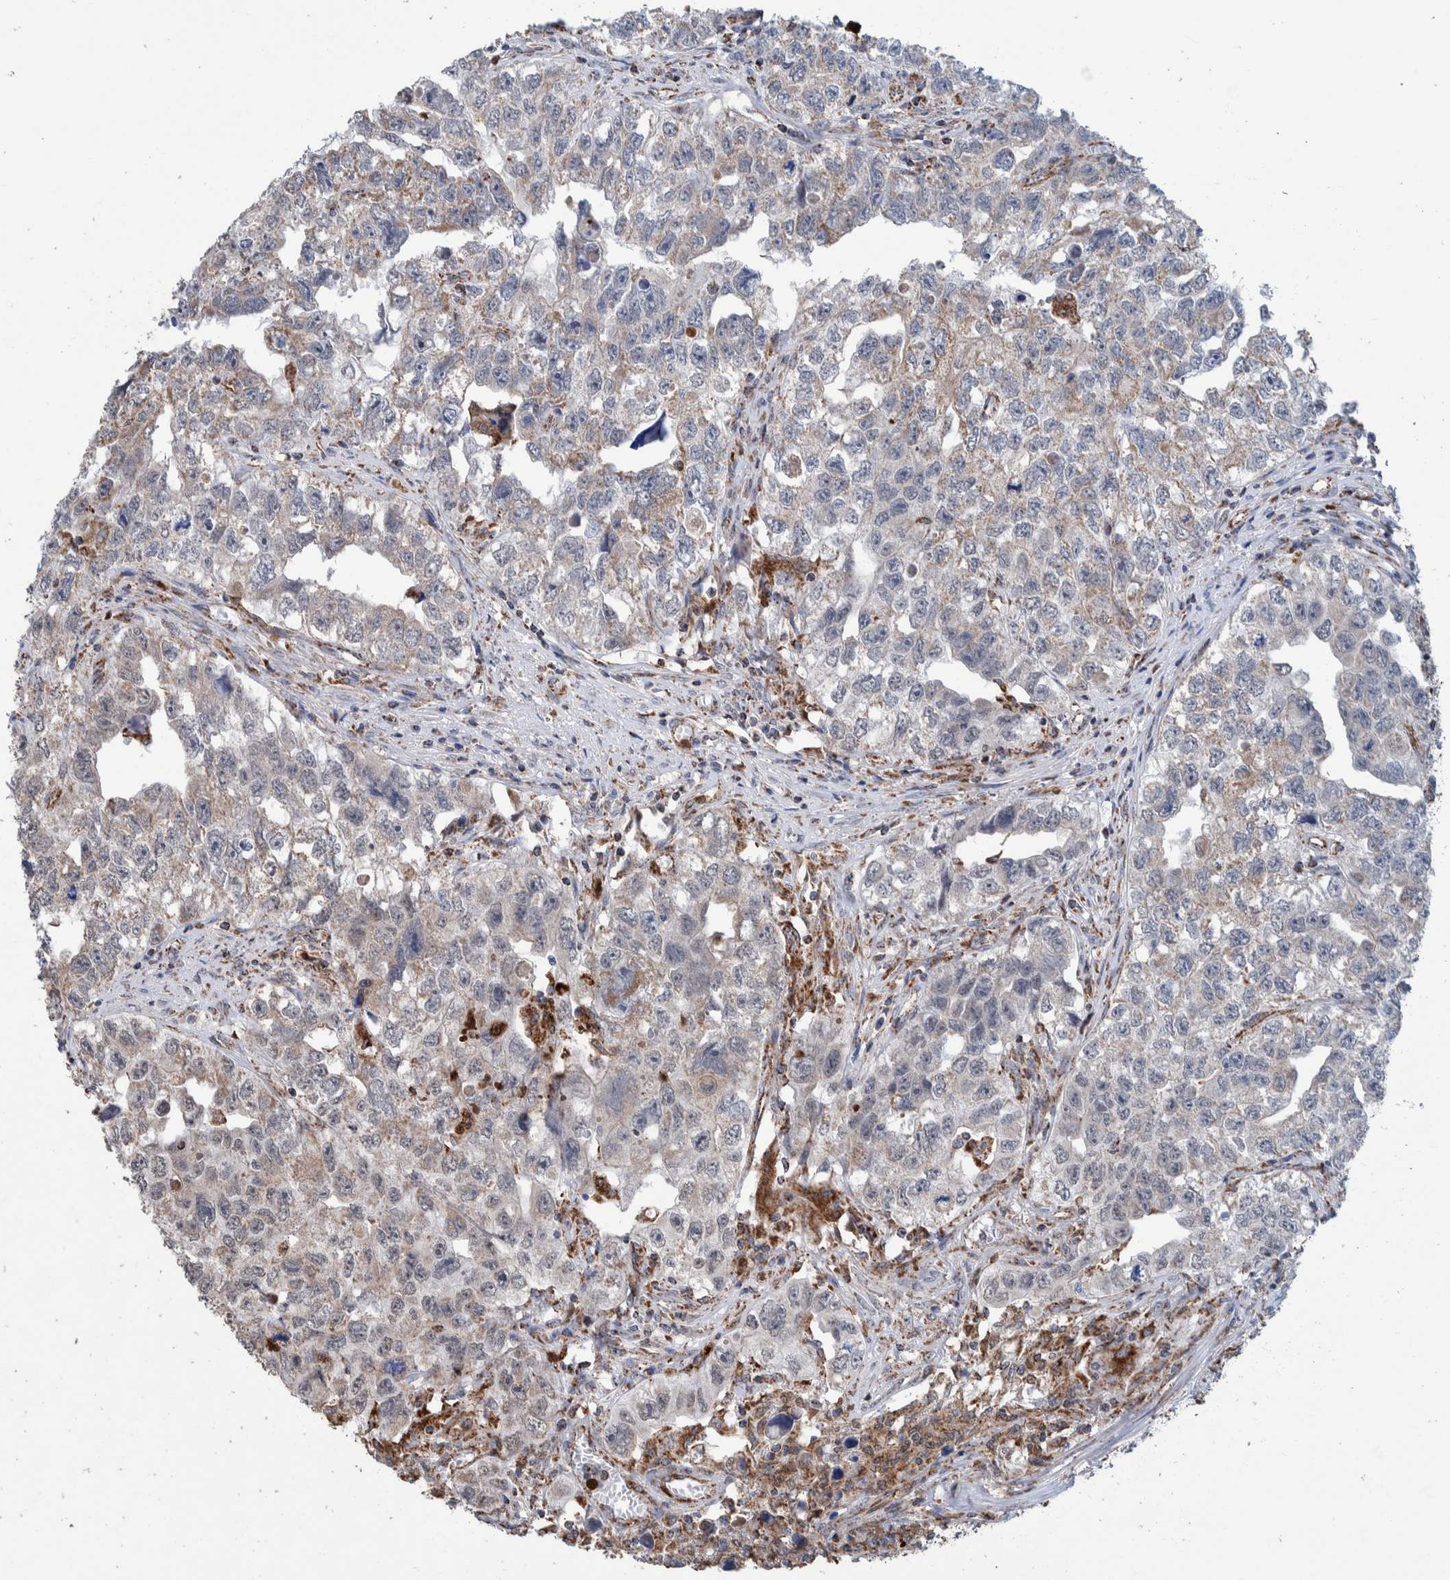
{"staining": {"intensity": "weak", "quantity": "25%-75%", "location": "cytoplasmic/membranous"}, "tissue": "testis cancer", "cell_type": "Tumor cells", "image_type": "cancer", "snomed": [{"axis": "morphology", "description": "Seminoma, NOS"}, {"axis": "morphology", "description": "Carcinoma, Embryonal, NOS"}, {"axis": "topography", "description": "Testis"}], "caption": "Testis seminoma stained for a protein displays weak cytoplasmic/membranous positivity in tumor cells.", "gene": "DECR1", "patient": {"sex": "male", "age": 43}}